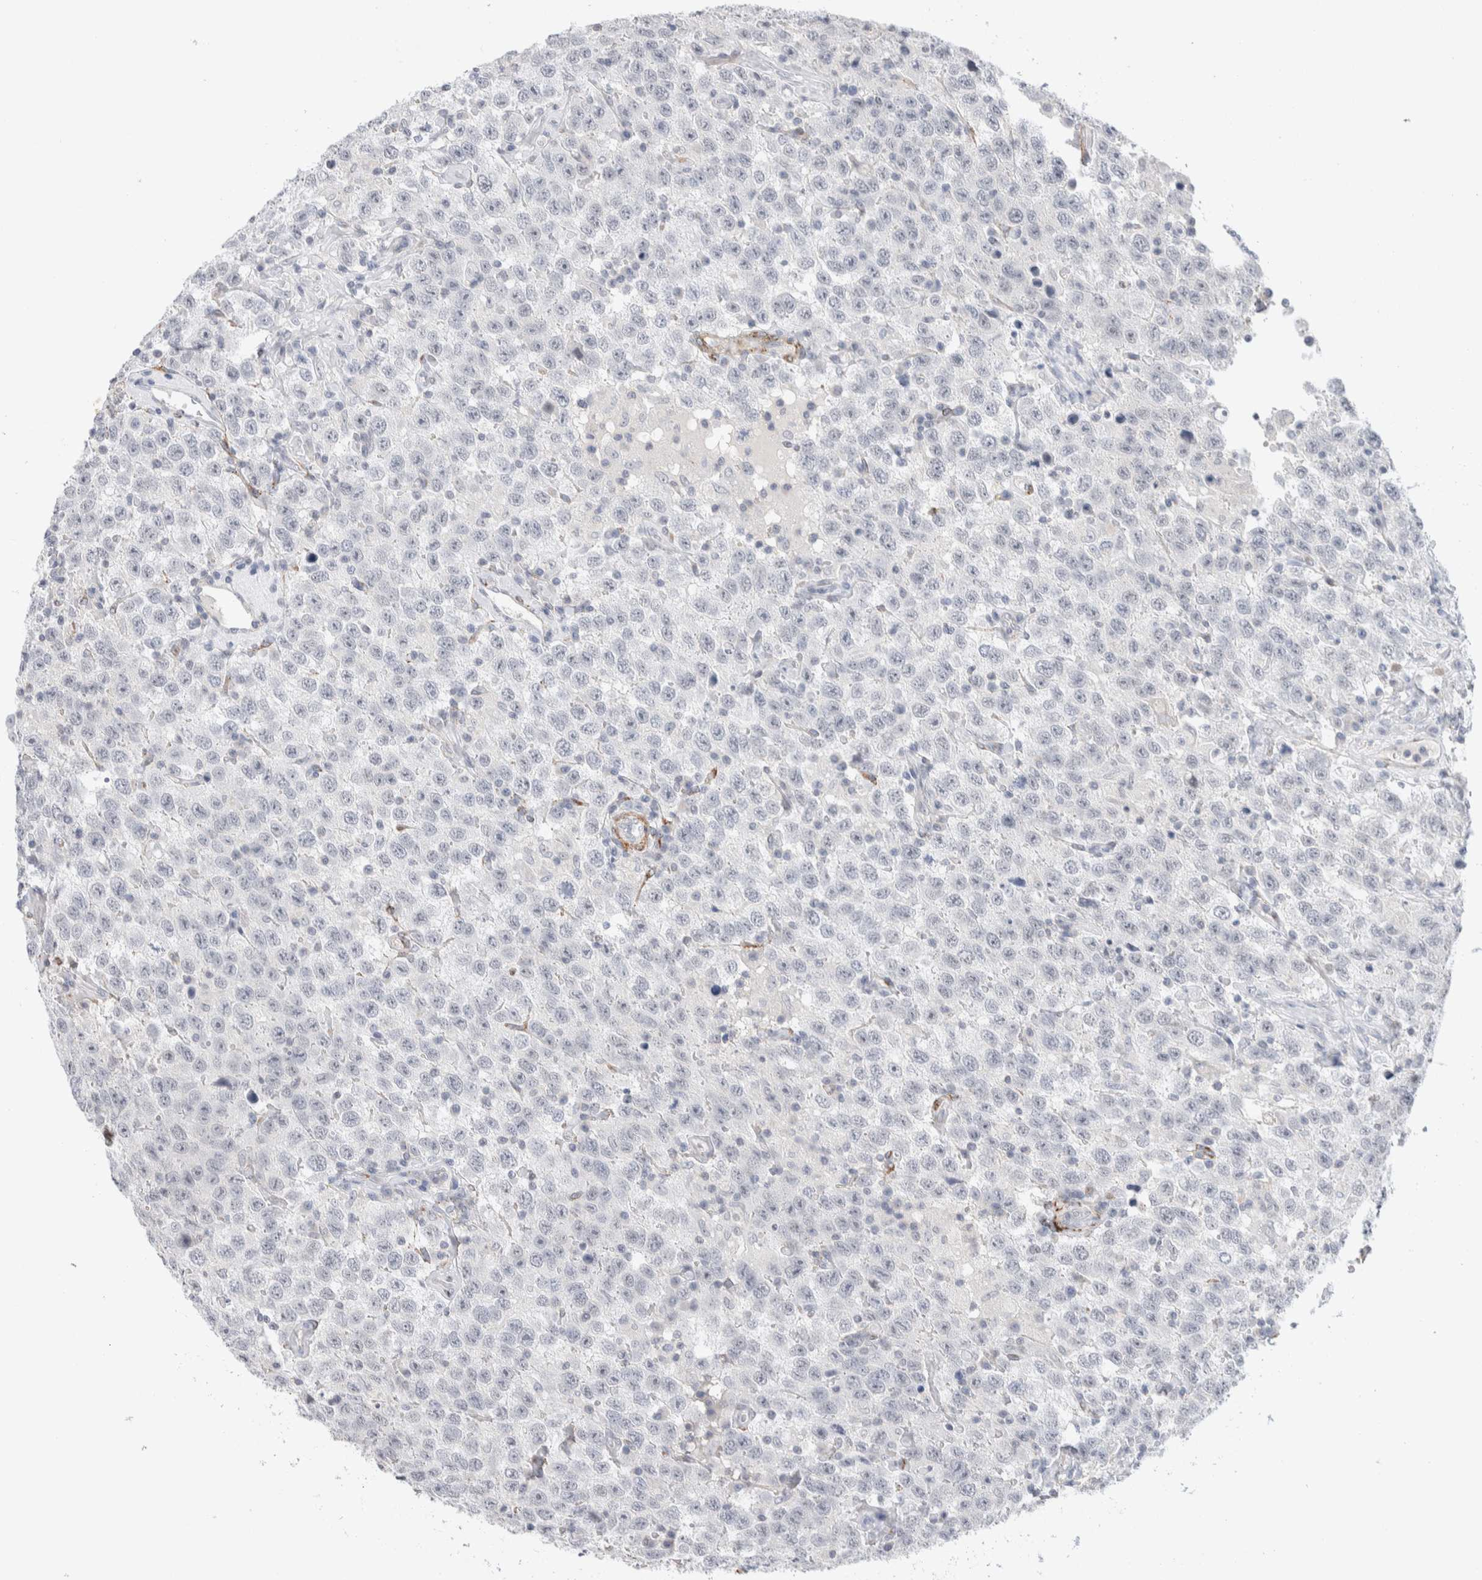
{"staining": {"intensity": "negative", "quantity": "none", "location": "none"}, "tissue": "testis cancer", "cell_type": "Tumor cells", "image_type": "cancer", "snomed": [{"axis": "morphology", "description": "Seminoma, NOS"}, {"axis": "topography", "description": "Testis"}], "caption": "Immunohistochemistry (IHC) histopathology image of human testis cancer (seminoma) stained for a protein (brown), which reveals no staining in tumor cells.", "gene": "SEPTIN4", "patient": {"sex": "male", "age": 41}}